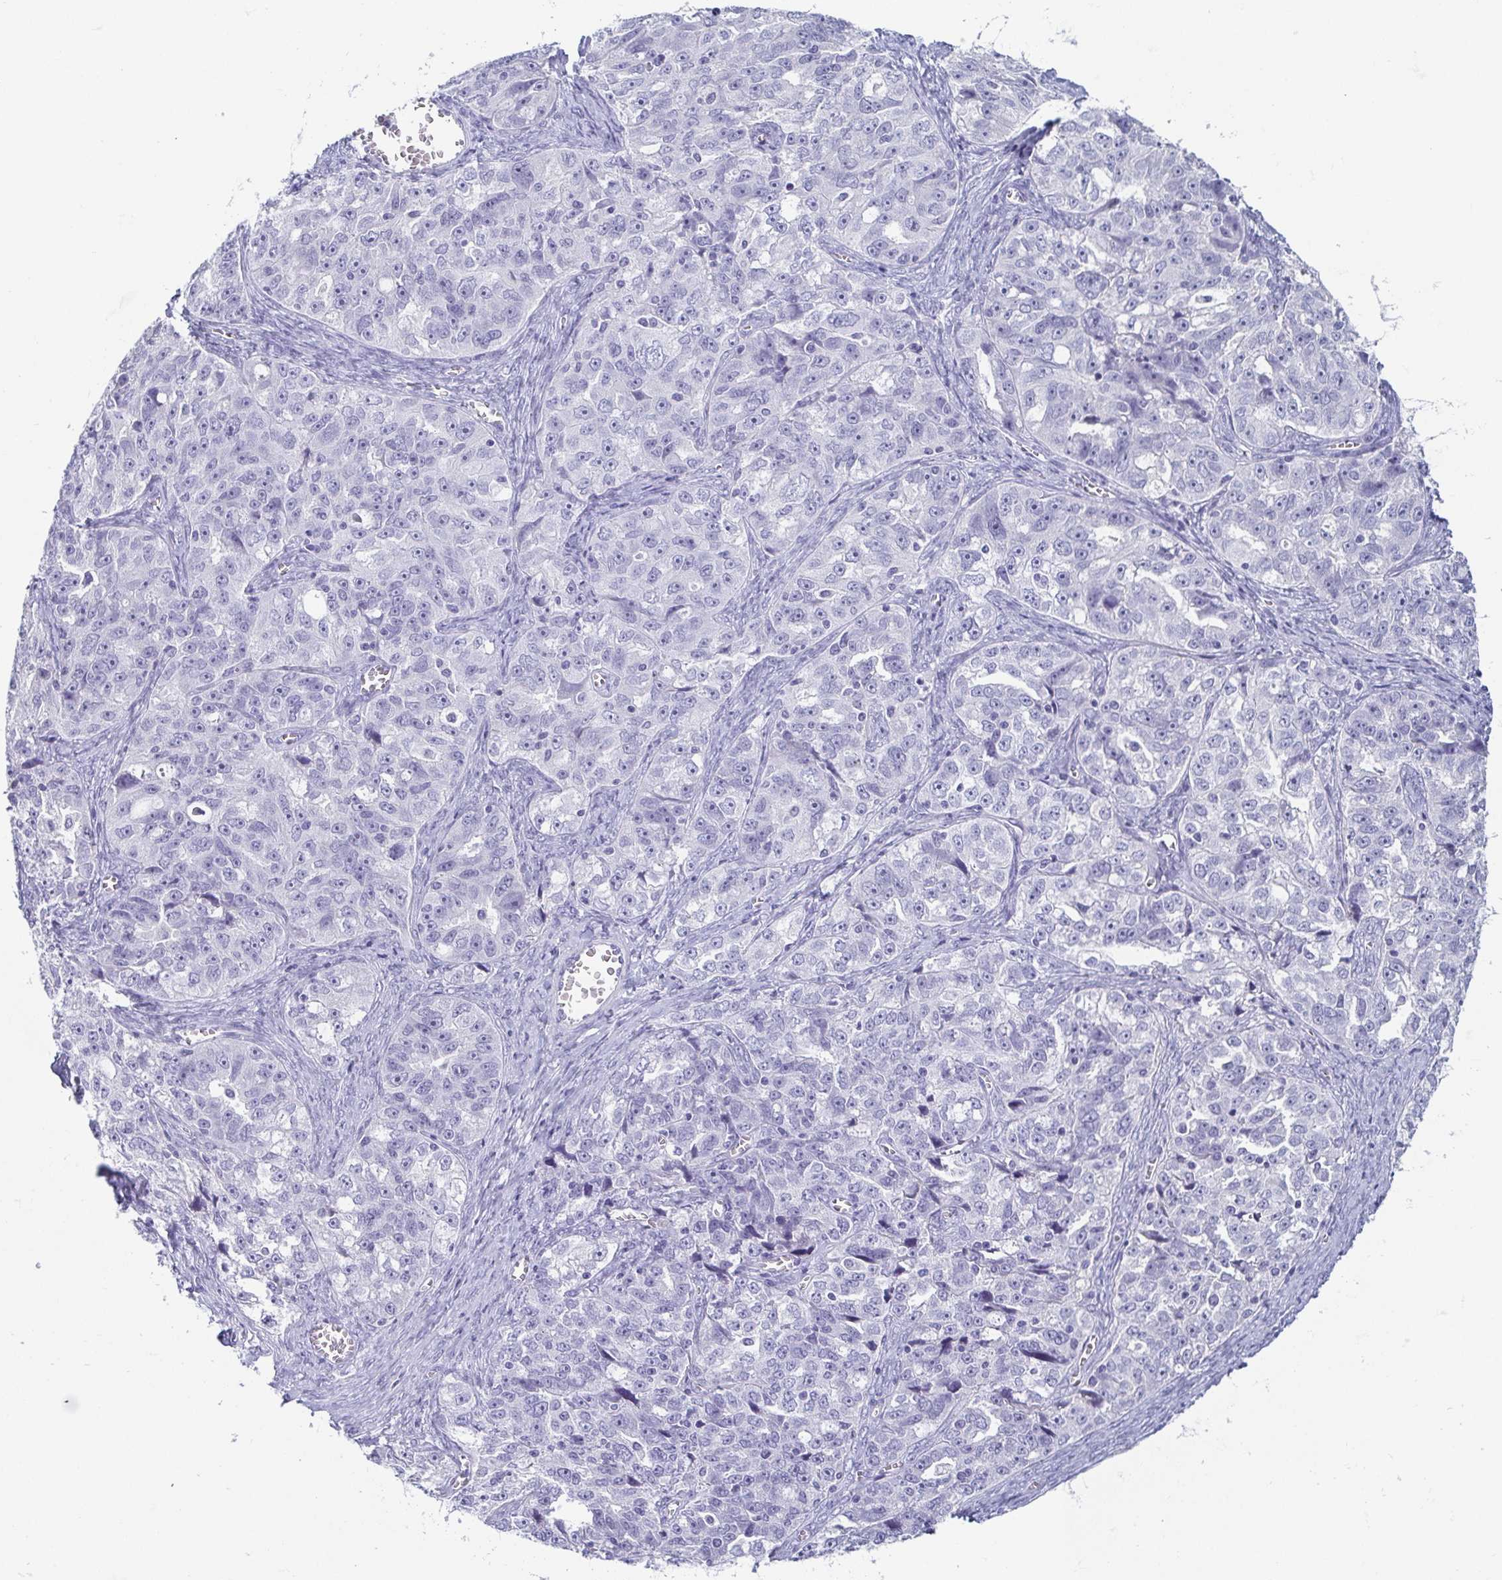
{"staining": {"intensity": "negative", "quantity": "none", "location": "none"}, "tissue": "ovarian cancer", "cell_type": "Tumor cells", "image_type": "cancer", "snomed": [{"axis": "morphology", "description": "Cystadenocarcinoma, serous, NOS"}, {"axis": "topography", "description": "Ovary"}], "caption": "An IHC image of ovarian cancer is shown. There is no staining in tumor cells of ovarian cancer. The staining is performed using DAB brown chromogen with nuclei counter-stained in using hematoxylin.", "gene": "ITLN1", "patient": {"sex": "female", "age": 51}}